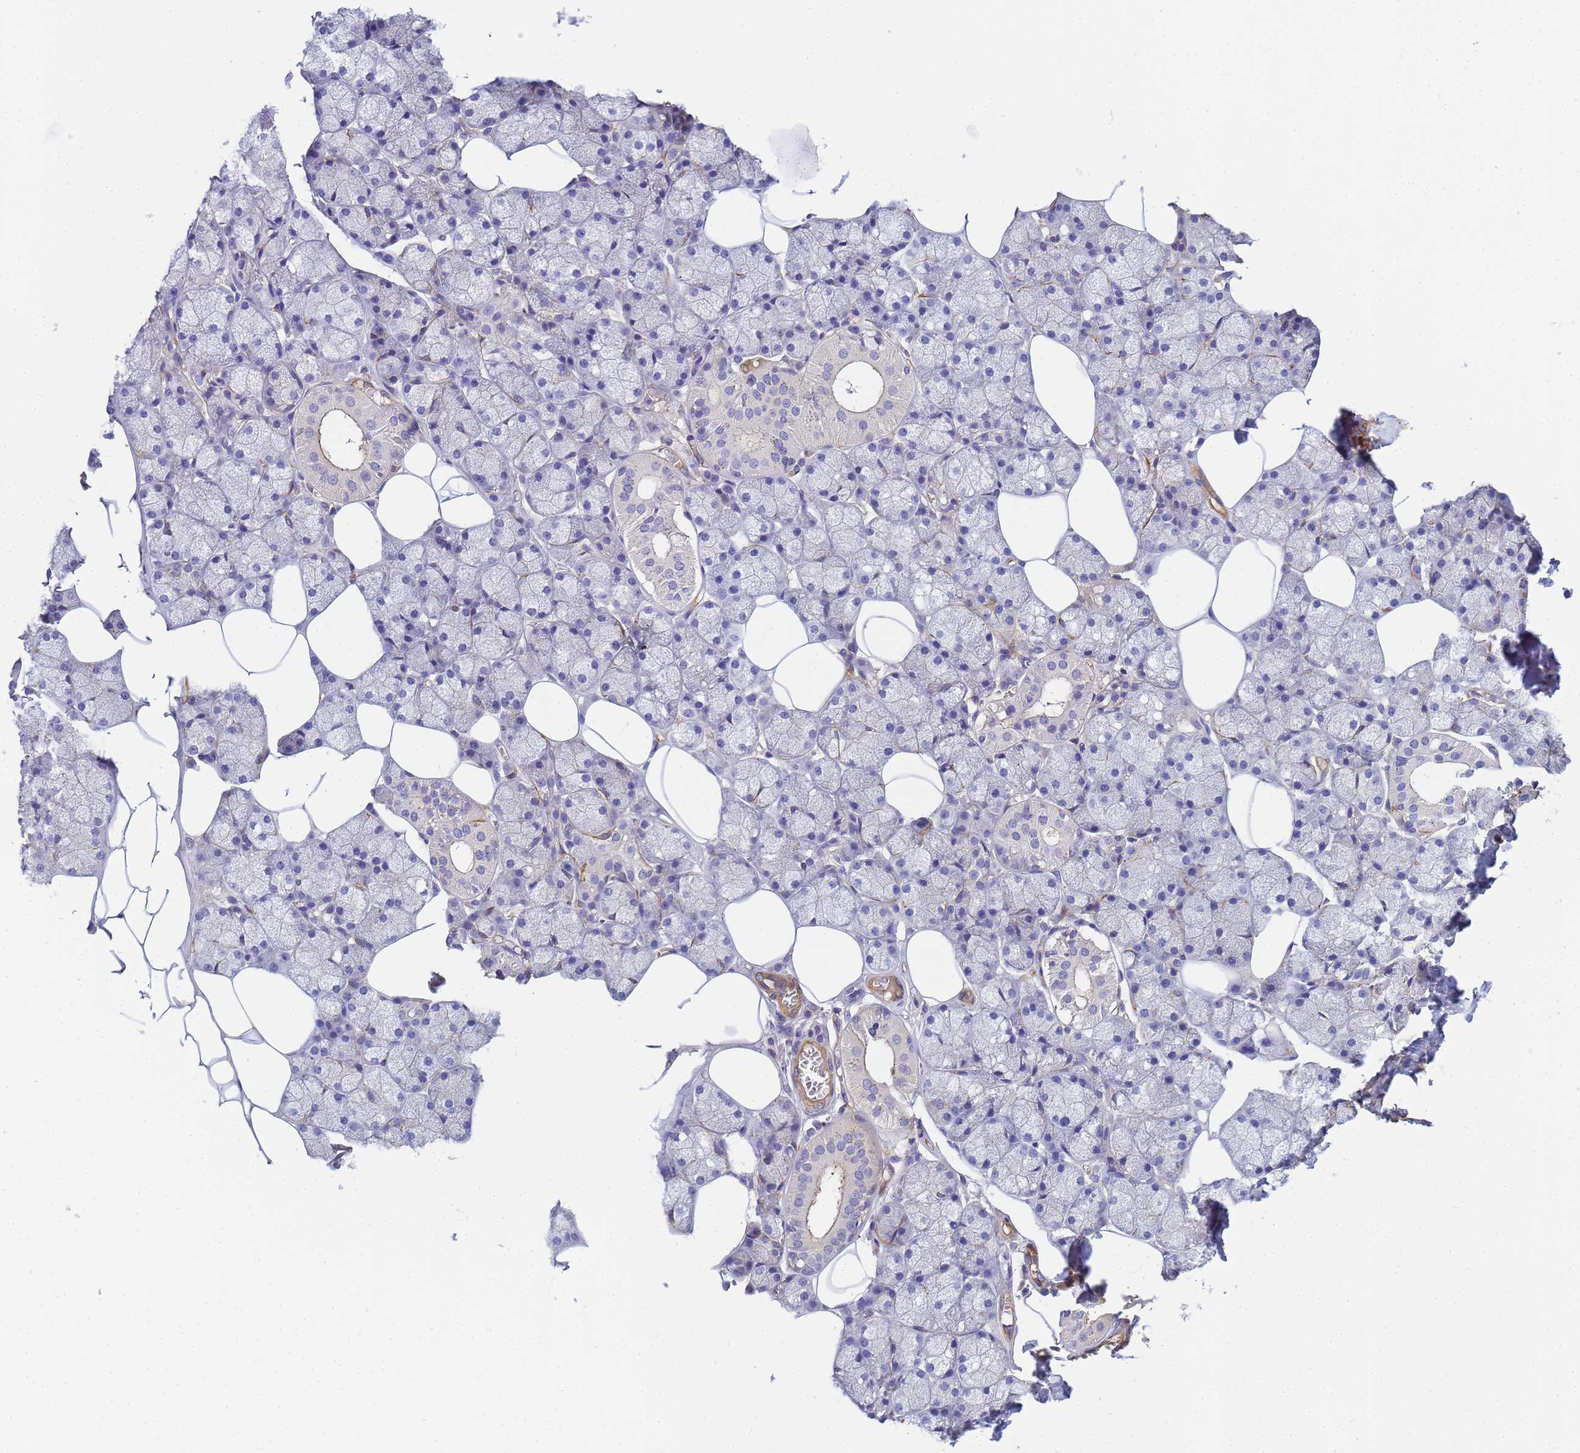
{"staining": {"intensity": "negative", "quantity": "none", "location": "none"}, "tissue": "salivary gland", "cell_type": "Glandular cells", "image_type": "normal", "snomed": [{"axis": "morphology", "description": "Normal tissue, NOS"}, {"axis": "topography", "description": "Salivary gland"}], "caption": "Benign salivary gland was stained to show a protein in brown. There is no significant expression in glandular cells.", "gene": "MYL10", "patient": {"sex": "male", "age": 62}}